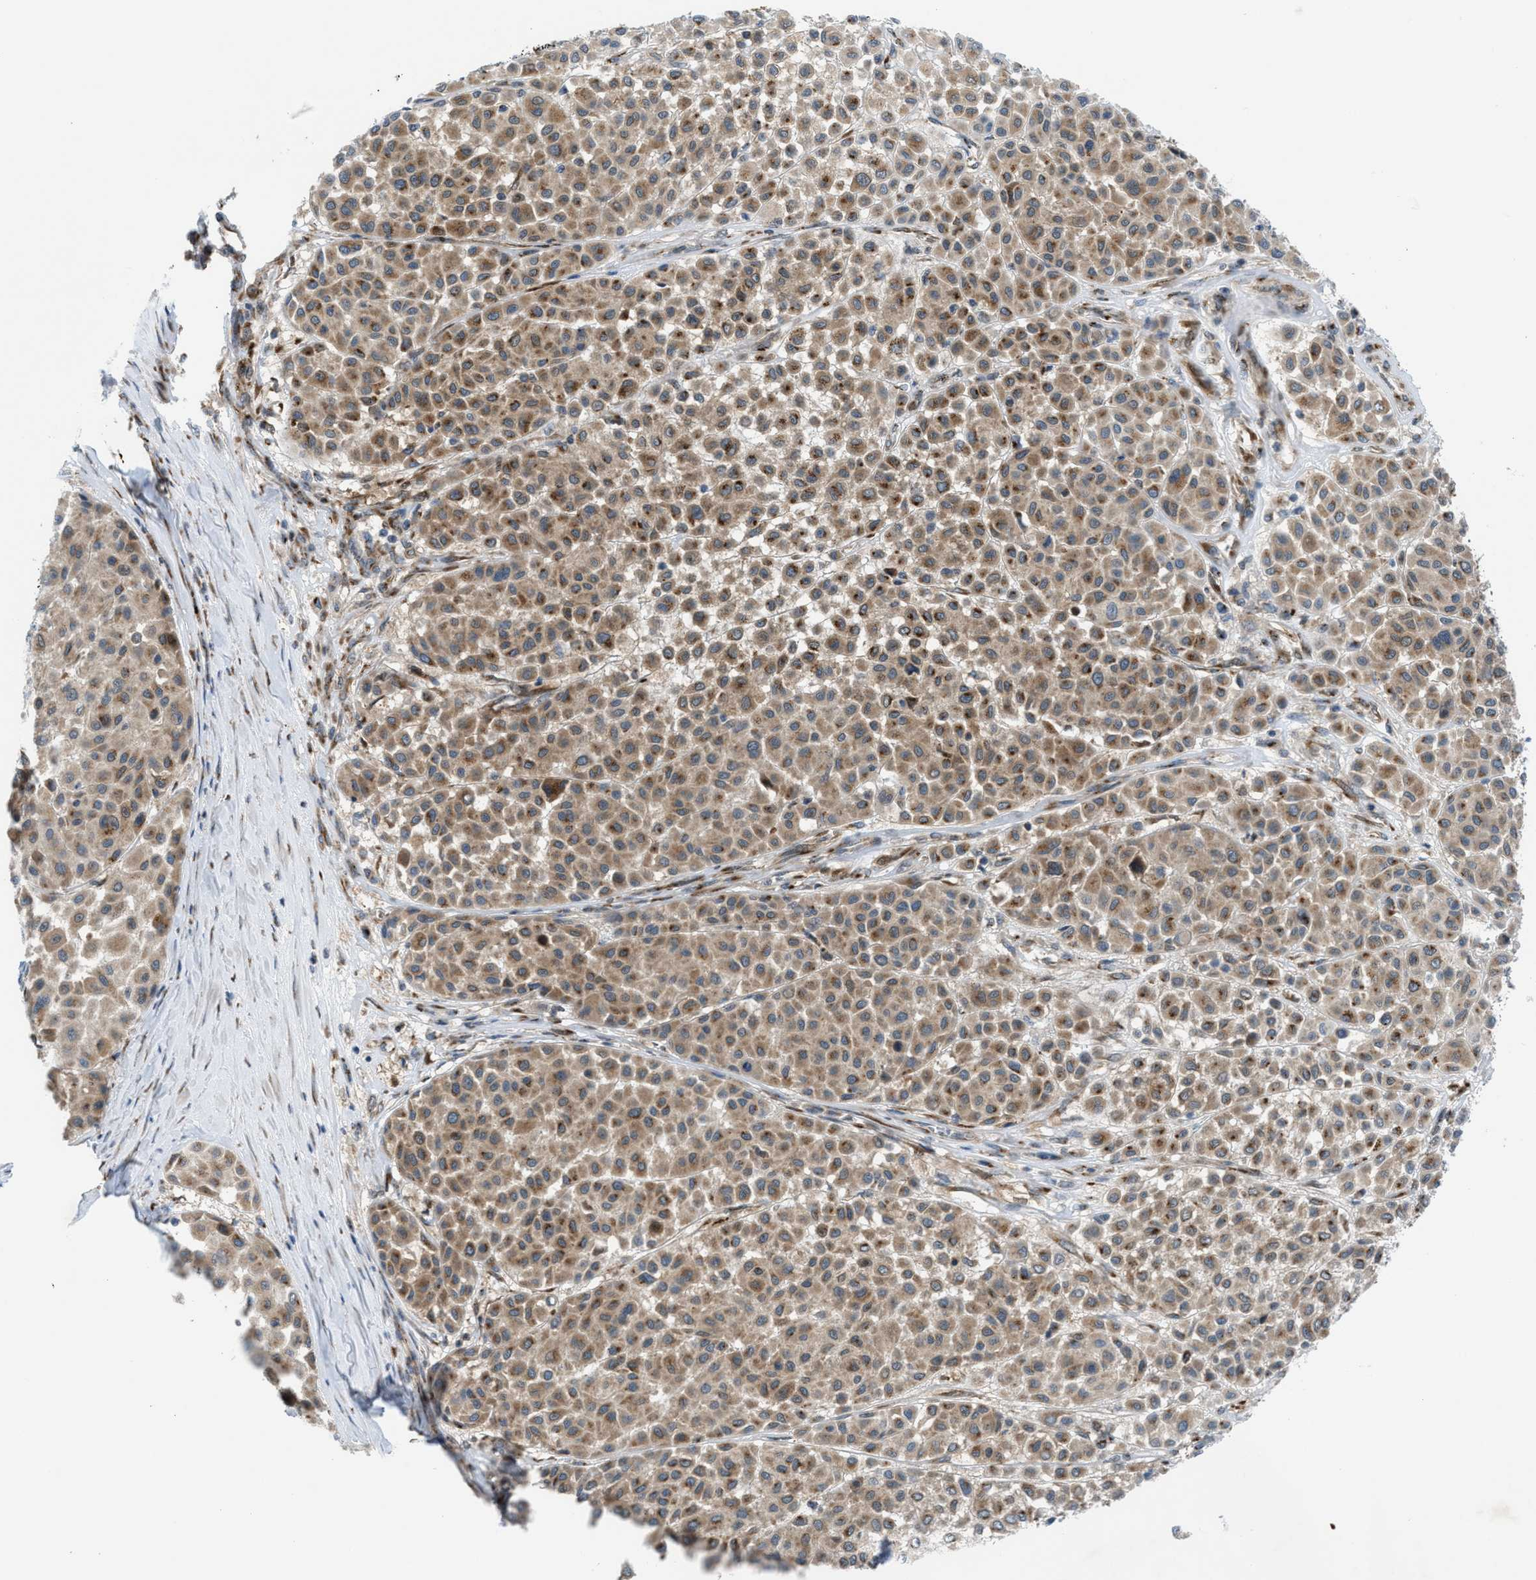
{"staining": {"intensity": "moderate", "quantity": ">75%", "location": "cytoplasmic/membranous"}, "tissue": "melanoma", "cell_type": "Tumor cells", "image_type": "cancer", "snomed": [{"axis": "morphology", "description": "Malignant melanoma, Metastatic site"}, {"axis": "topography", "description": "Soft tissue"}], "caption": "An immunohistochemistry (IHC) photomicrograph of tumor tissue is shown. Protein staining in brown highlights moderate cytoplasmic/membranous positivity in melanoma within tumor cells. (IHC, brightfield microscopy, high magnification).", "gene": "SLC38A10", "patient": {"sex": "male", "age": 41}}